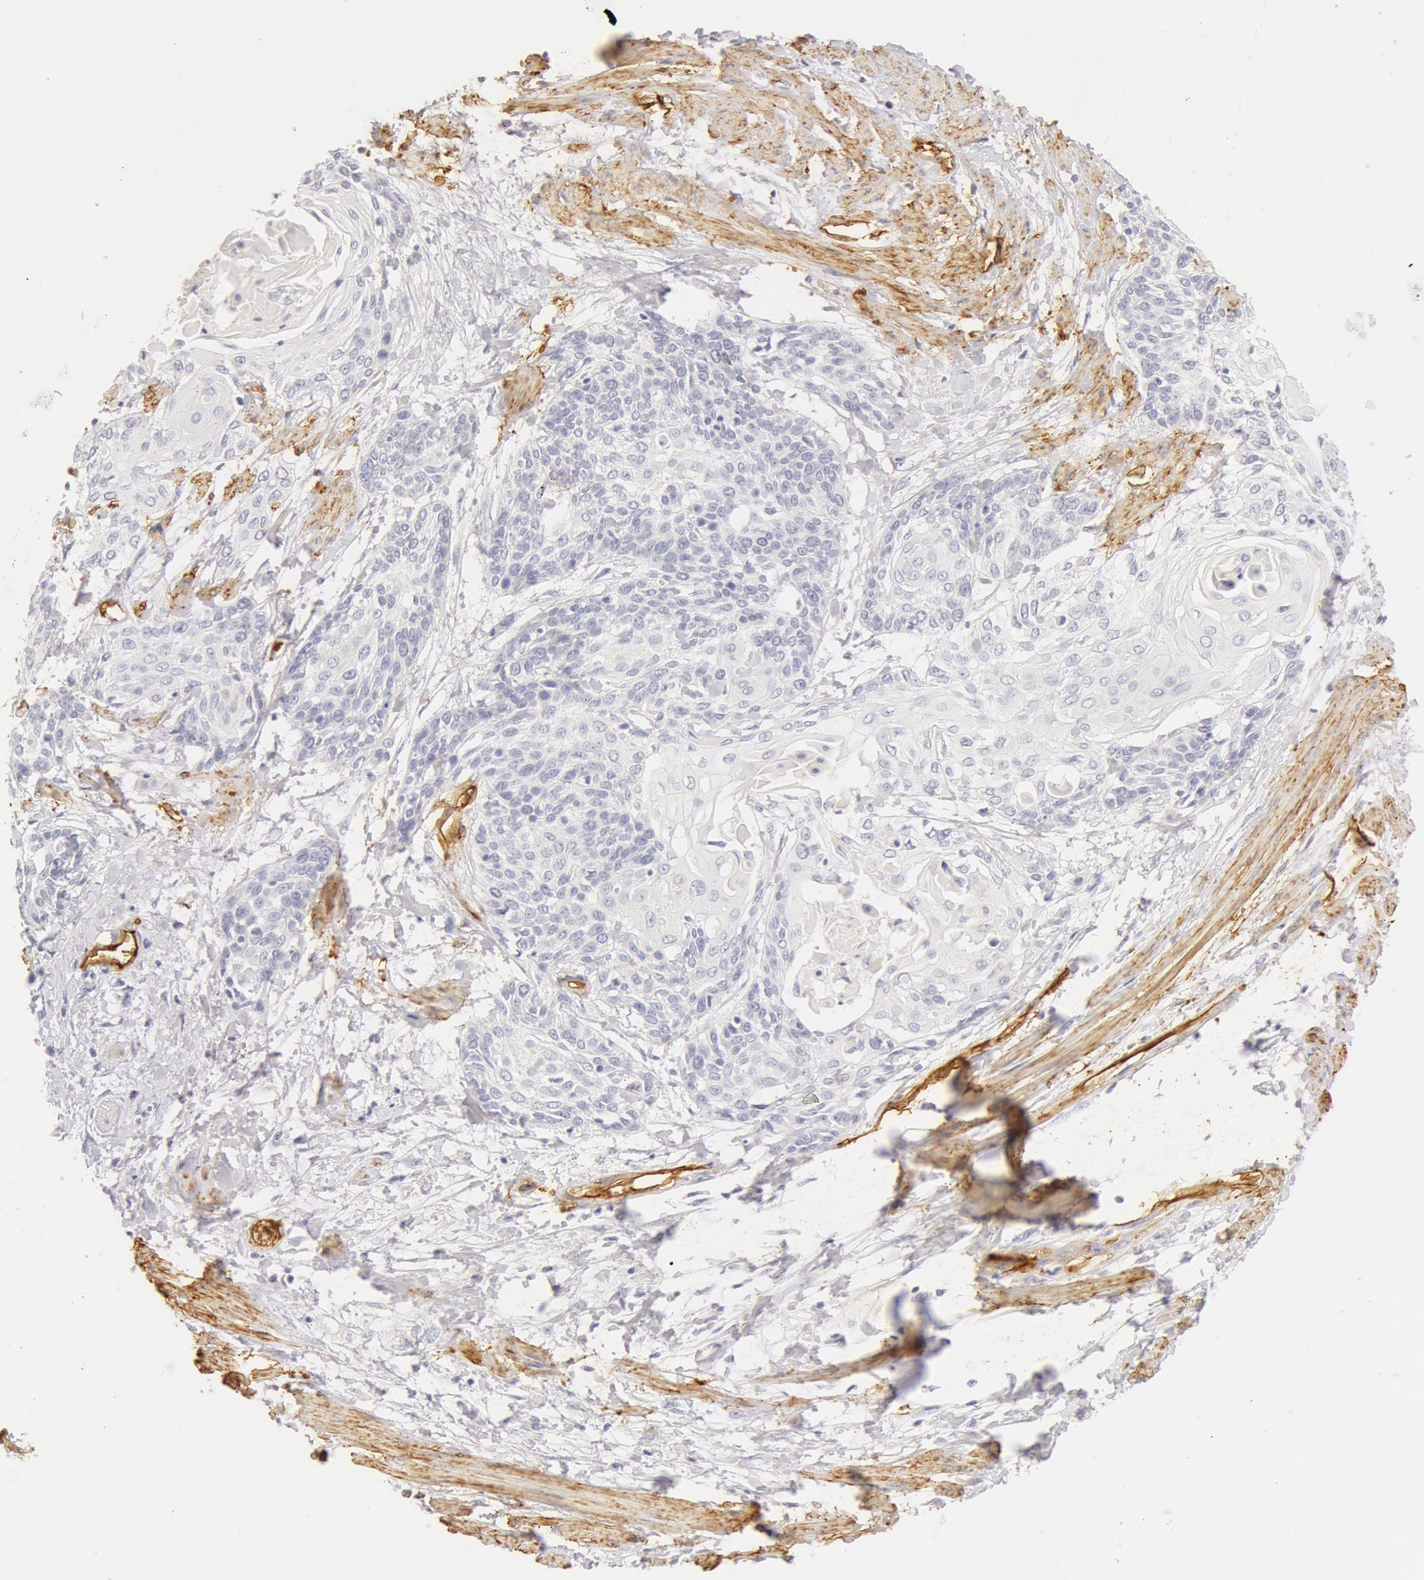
{"staining": {"intensity": "negative", "quantity": "none", "location": "none"}, "tissue": "cervical cancer", "cell_type": "Tumor cells", "image_type": "cancer", "snomed": [{"axis": "morphology", "description": "Squamous cell carcinoma, NOS"}, {"axis": "topography", "description": "Cervix"}], "caption": "Tumor cells show no significant protein staining in cervical cancer (squamous cell carcinoma).", "gene": "AQP1", "patient": {"sex": "female", "age": 57}}